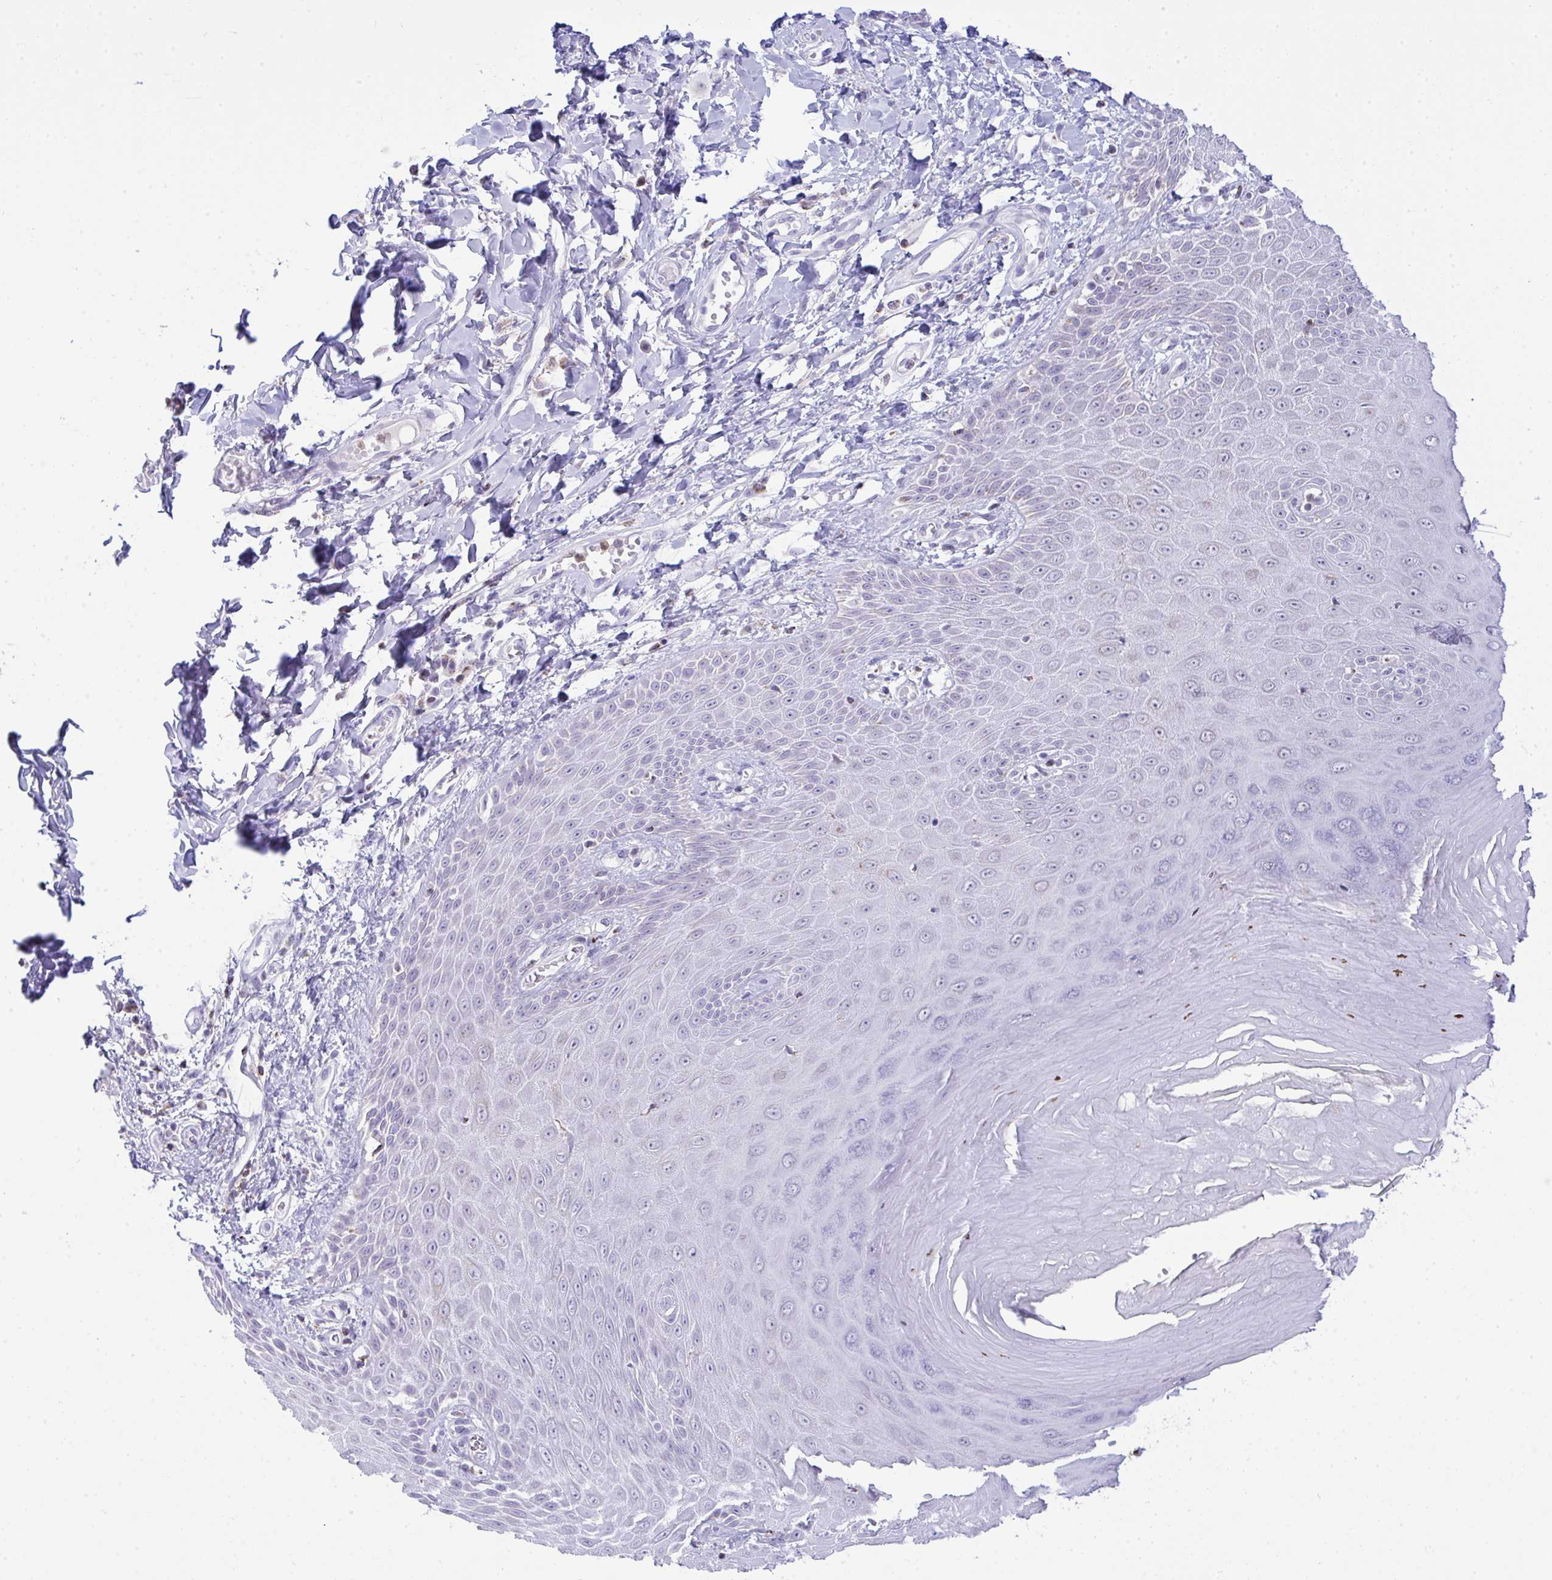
{"staining": {"intensity": "weak", "quantity": "25%-75%", "location": "cytoplasmic/membranous"}, "tissue": "skin", "cell_type": "Epidermal cells", "image_type": "normal", "snomed": [{"axis": "morphology", "description": "Normal tissue, NOS"}, {"axis": "topography", "description": "Anal"}, {"axis": "topography", "description": "Peripheral nerve tissue"}], "caption": "The photomicrograph demonstrates a brown stain indicating the presence of a protein in the cytoplasmic/membranous of epidermal cells in skin. (Stains: DAB (3,3'-diaminobenzidine) in brown, nuclei in blue, Microscopy: brightfield microscopy at high magnification).", "gene": "PLA2G12B", "patient": {"sex": "male", "age": 78}}